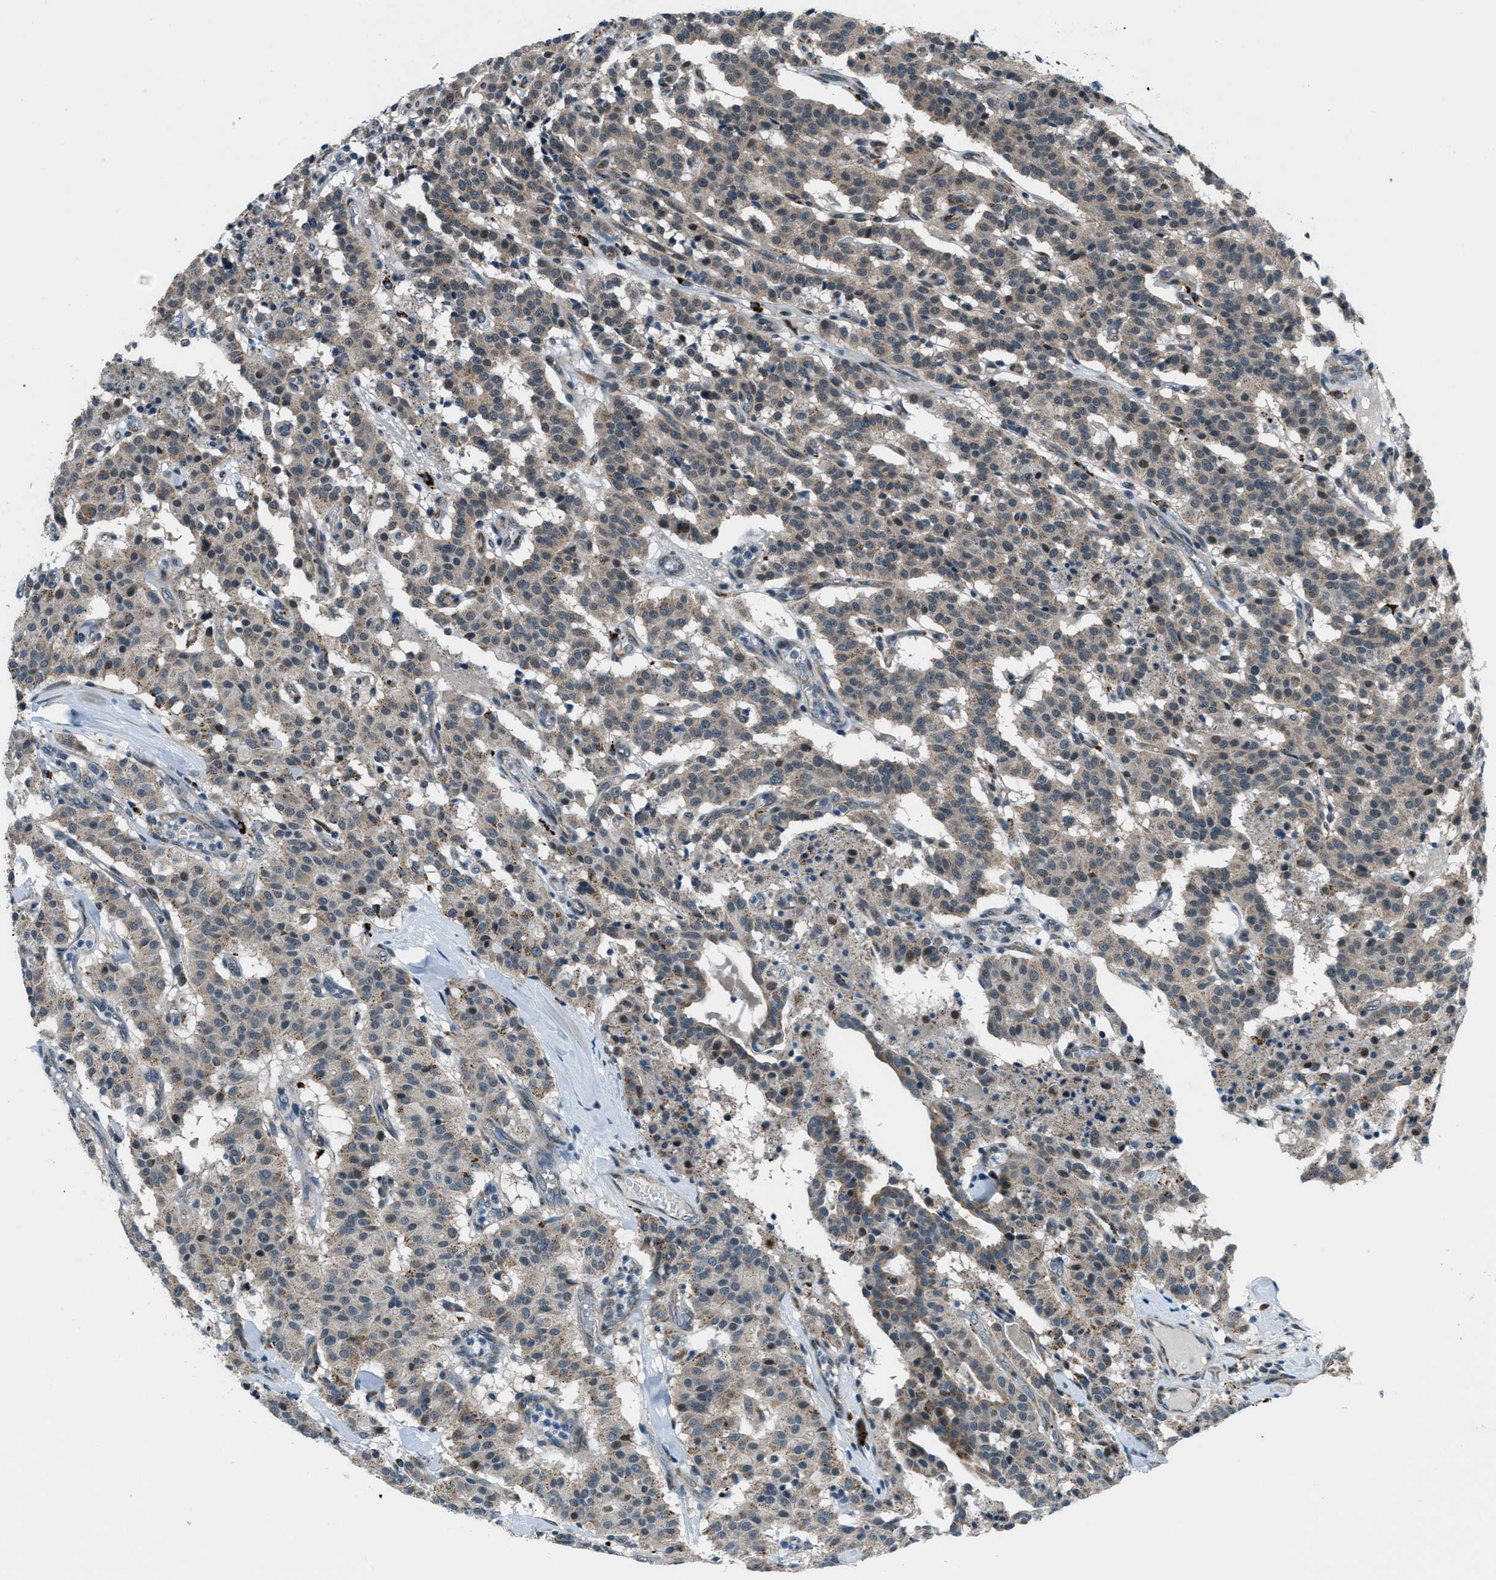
{"staining": {"intensity": "weak", "quantity": ">75%", "location": "cytoplasmic/membranous"}, "tissue": "carcinoid", "cell_type": "Tumor cells", "image_type": "cancer", "snomed": [{"axis": "morphology", "description": "Carcinoid, malignant, NOS"}, {"axis": "topography", "description": "Lung"}], "caption": "A high-resolution image shows IHC staining of carcinoid, which demonstrates weak cytoplasmic/membranous staining in approximately >75% of tumor cells.", "gene": "GINM1", "patient": {"sex": "male", "age": 30}}